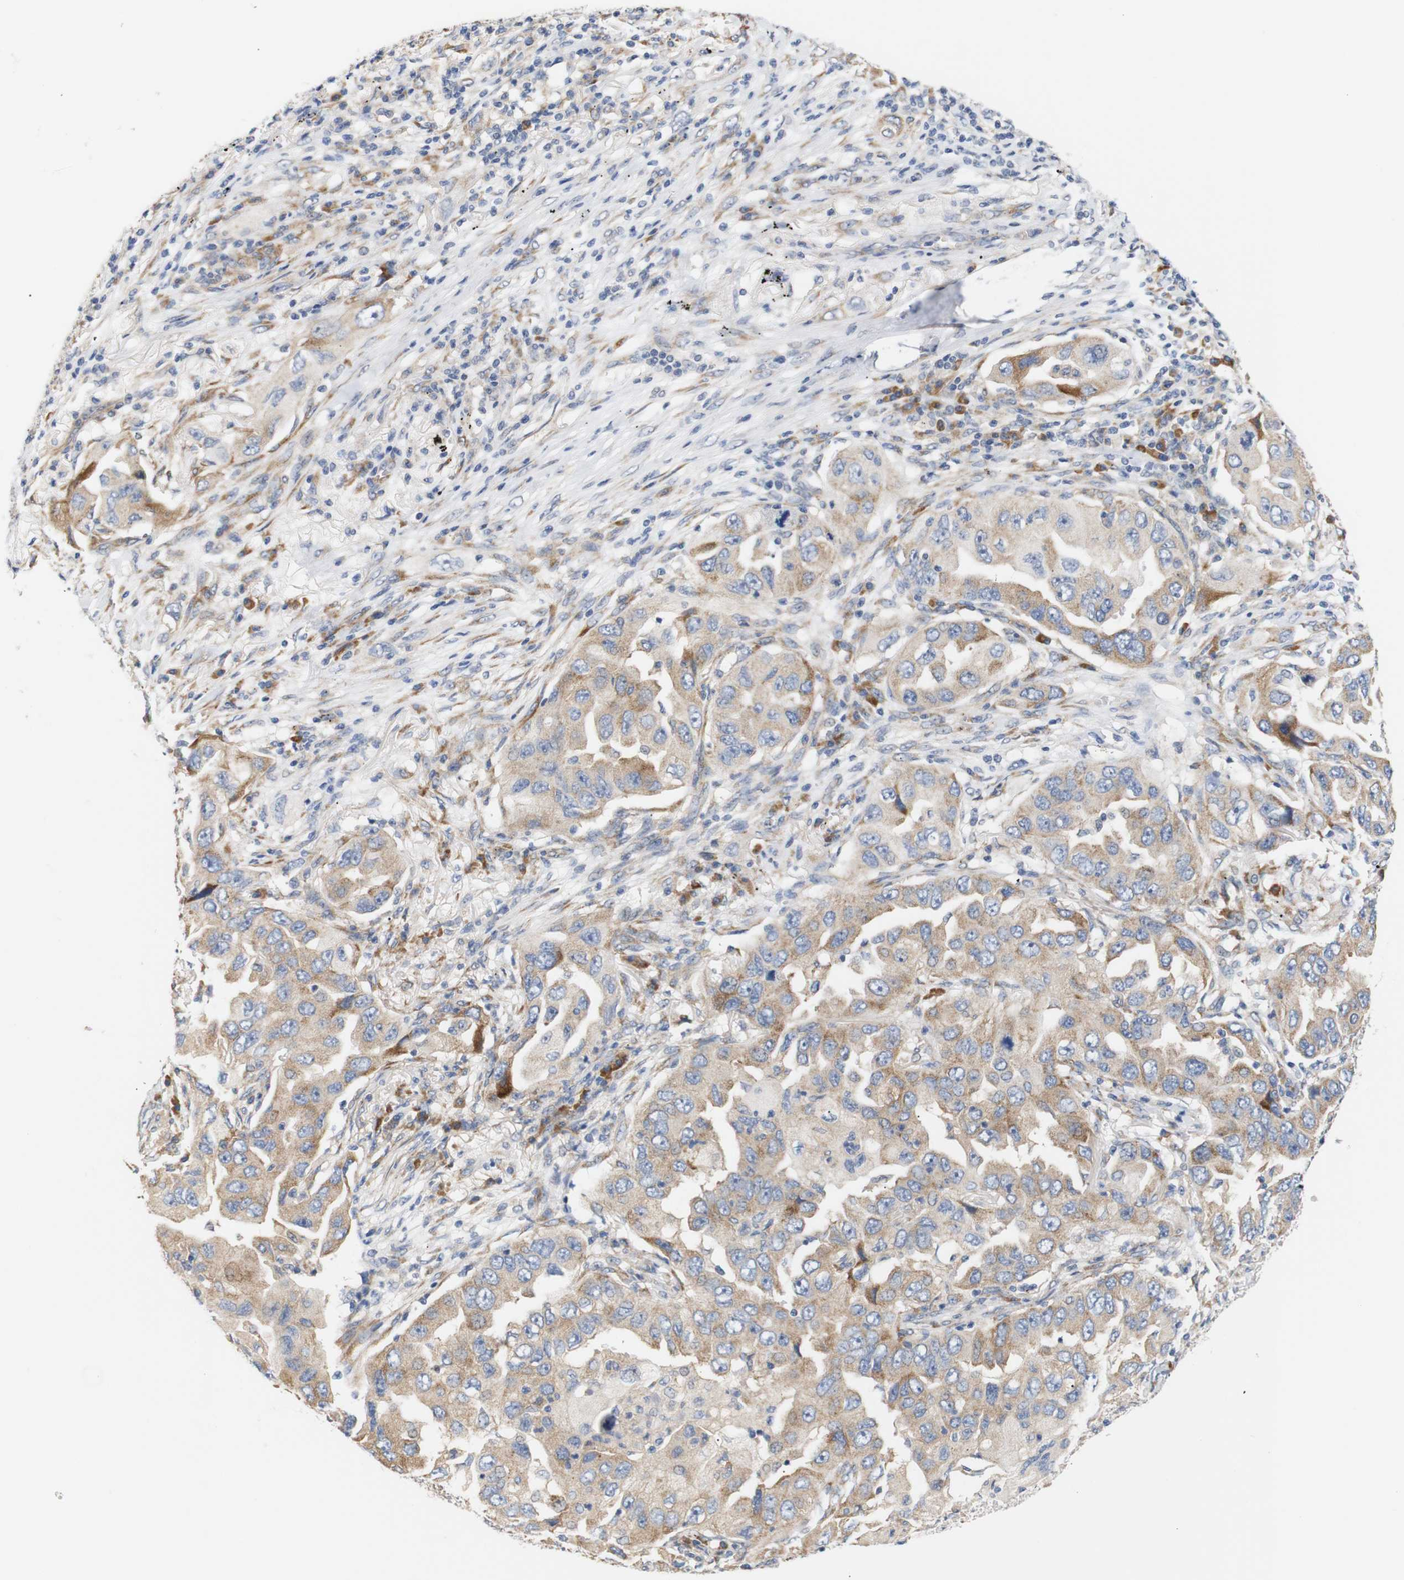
{"staining": {"intensity": "moderate", "quantity": ">75%", "location": "cytoplasmic/membranous"}, "tissue": "lung cancer", "cell_type": "Tumor cells", "image_type": "cancer", "snomed": [{"axis": "morphology", "description": "Adenocarcinoma, NOS"}, {"axis": "topography", "description": "Lung"}], "caption": "Moderate cytoplasmic/membranous staining for a protein is present in approximately >75% of tumor cells of lung adenocarcinoma using immunohistochemistry (IHC).", "gene": "TRIM5", "patient": {"sex": "female", "age": 65}}